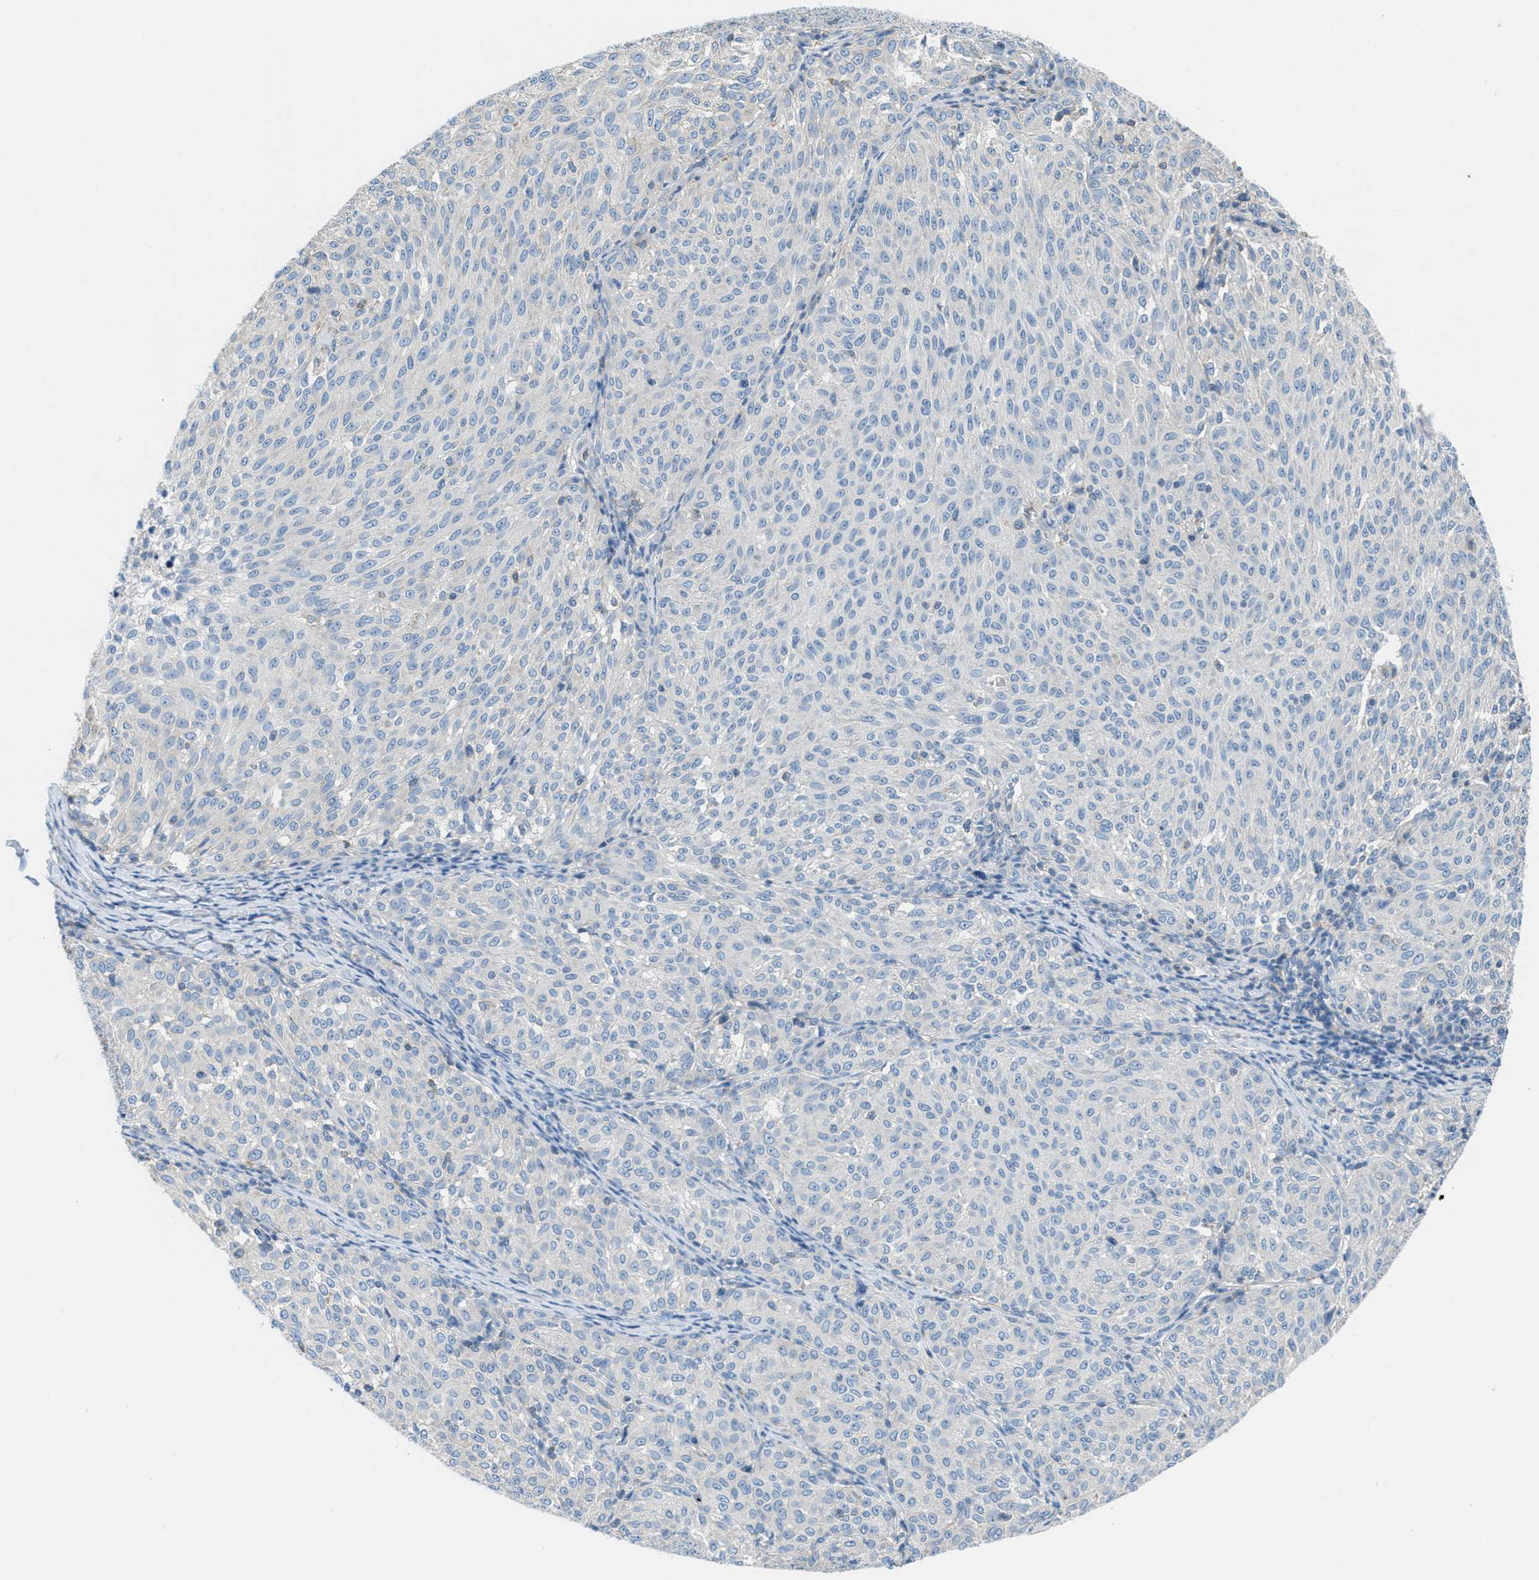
{"staining": {"intensity": "negative", "quantity": "none", "location": "none"}, "tissue": "melanoma", "cell_type": "Tumor cells", "image_type": "cancer", "snomed": [{"axis": "morphology", "description": "Malignant melanoma, NOS"}, {"axis": "topography", "description": "Skin"}], "caption": "Tumor cells are negative for protein expression in human melanoma. (Stains: DAB immunohistochemistry (IHC) with hematoxylin counter stain, Microscopy: brightfield microscopy at high magnification).", "gene": "MAPRE2", "patient": {"sex": "female", "age": 72}}